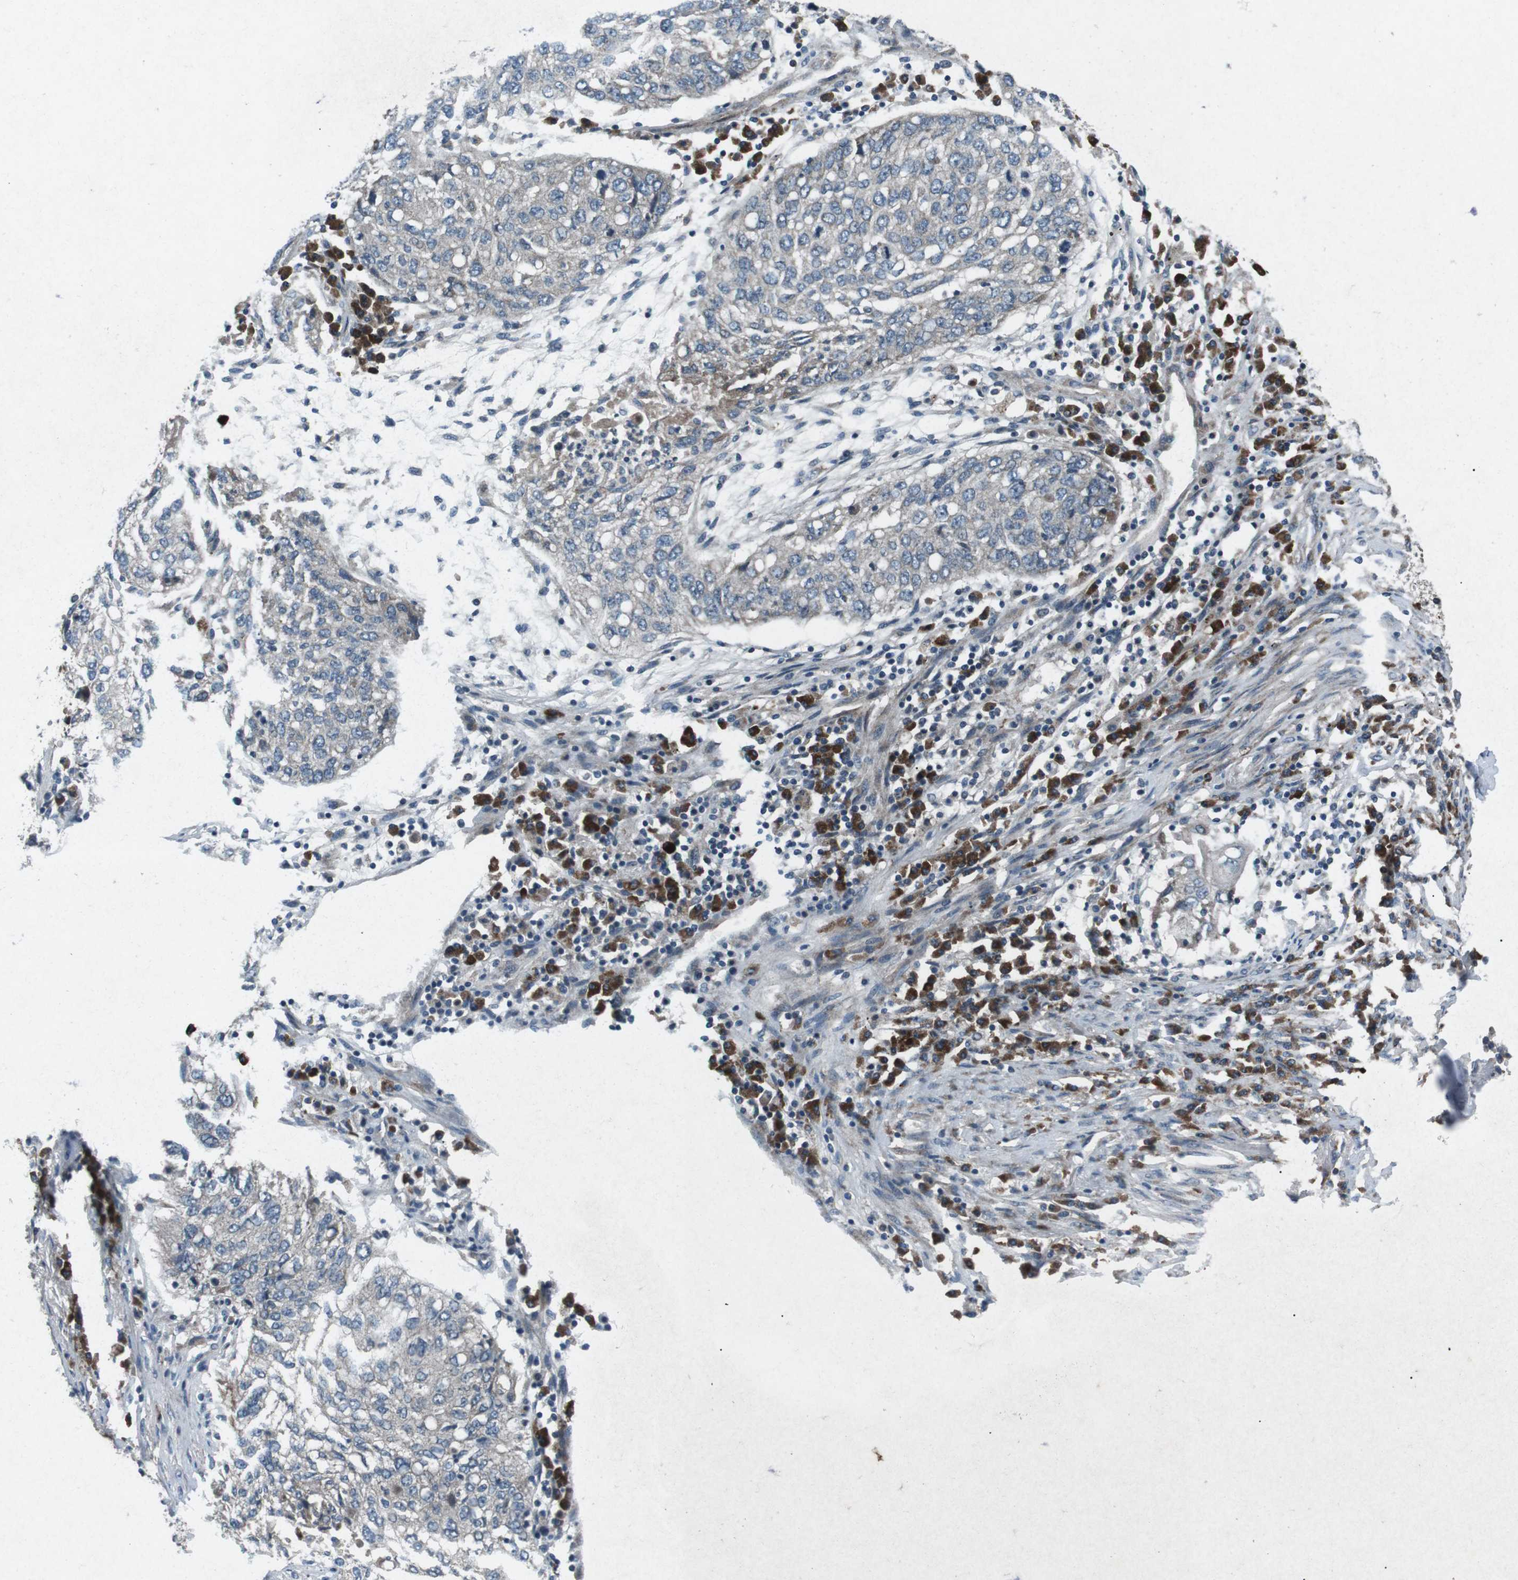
{"staining": {"intensity": "negative", "quantity": "none", "location": "none"}, "tissue": "lung cancer", "cell_type": "Tumor cells", "image_type": "cancer", "snomed": [{"axis": "morphology", "description": "Squamous cell carcinoma, NOS"}, {"axis": "topography", "description": "Lung"}], "caption": "Immunohistochemical staining of lung squamous cell carcinoma shows no significant positivity in tumor cells.", "gene": "CDK16", "patient": {"sex": "female", "age": 63}}